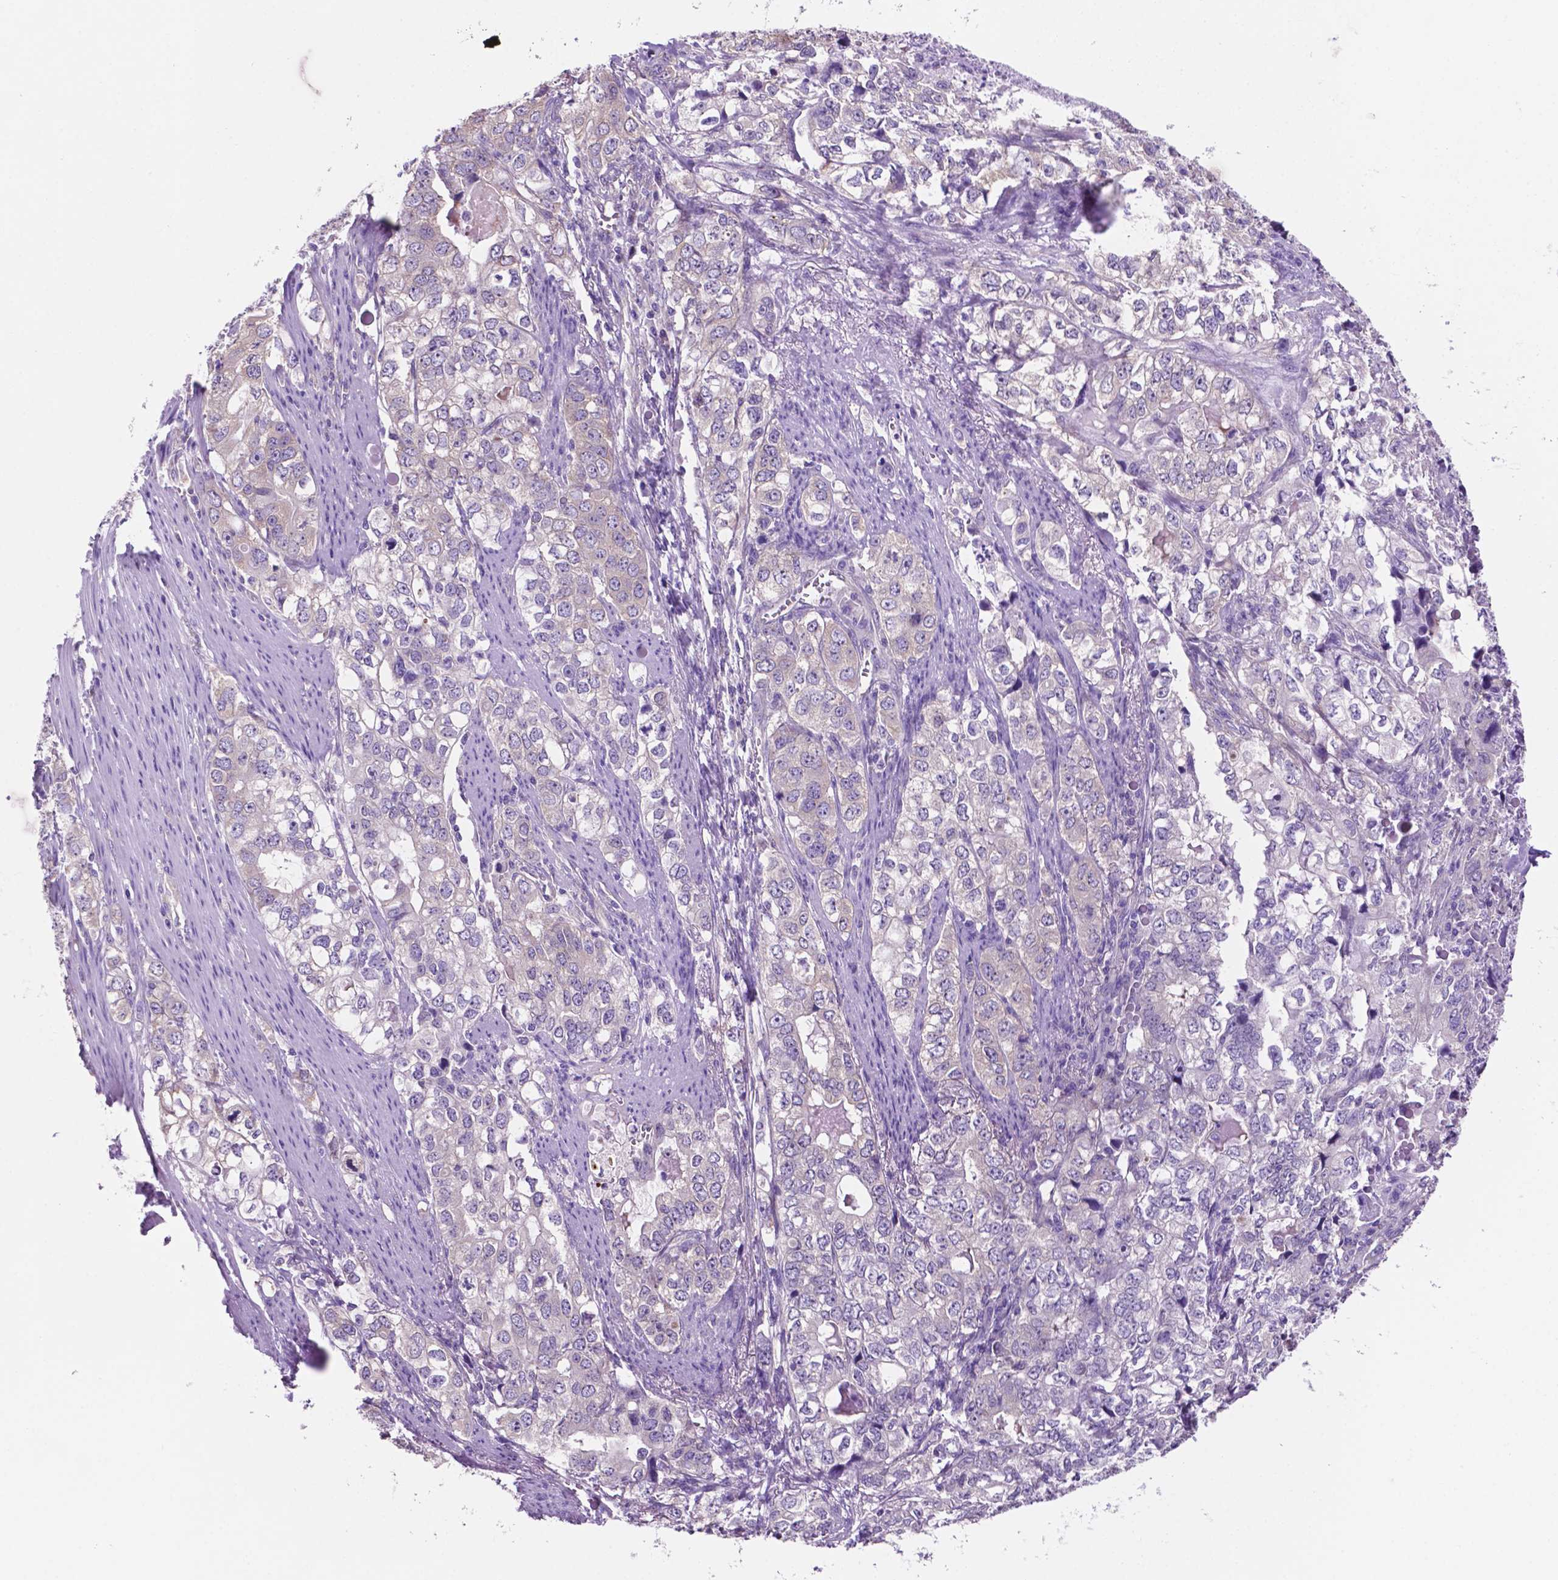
{"staining": {"intensity": "negative", "quantity": "none", "location": "none"}, "tissue": "stomach cancer", "cell_type": "Tumor cells", "image_type": "cancer", "snomed": [{"axis": "morphology", "description": "Adenocarcinoma, NOS"}, {"axis": "topography", "description": "Stomach, lower"}], "caption": "Immunohistochemistry photomicrograph of adenocarcinoma (stomach) stained for a protein (brown), which exhibits no expression in tumor cells. The staining is performed using DAB (3,3'-diaminobenzidine) brown chromogen with nuclei counter-stained in using hematoxylin.", "gene": "SPDYA", "patient": {"sex": "female", "age": 72}}